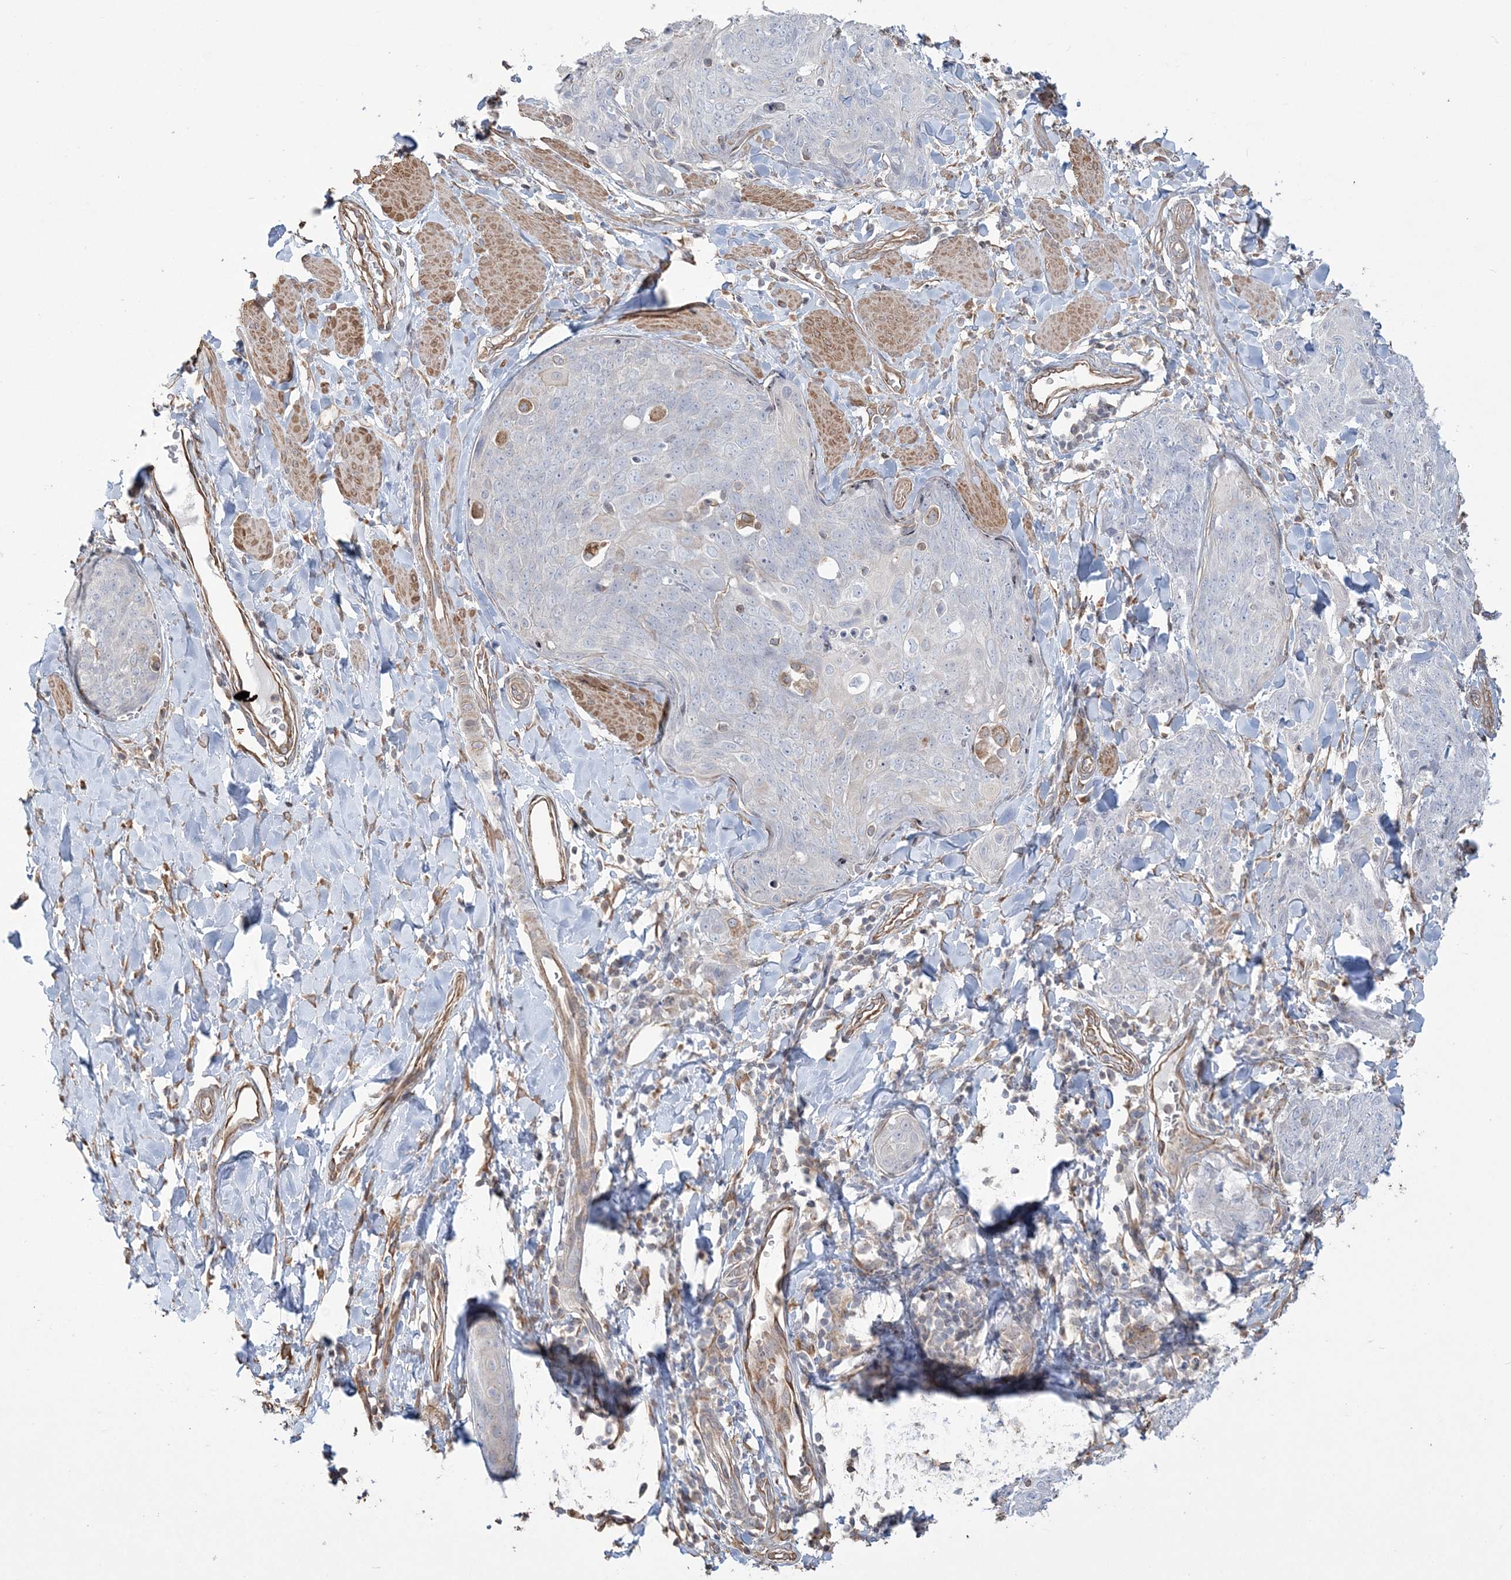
{"staining": {"intensity": "negative", "quantity": "none", "location": "none"}, "tissue": "skin cancer", "cell_type": "Tumor cells", "image_type": "cancer", "snomed": [{"axis": "morphology", "description": "Squamous cell carcinoma, NOS"}, {"axis": "topography", "description": "Skin"}, {"axis": "topography", "description": "Vulva"}], "caption": "This micrograph is of squamous cell carcinoma (skin) stained with immunohistochemistry to label a protein in brown with the nuclei are counter-stained blue. There is no staining in tumor cells. (Immunohistochemistry, brightfield microscopy, high magnification).", "gene": "ZNF821", "patient": {"sex": "female", "age": 85}}